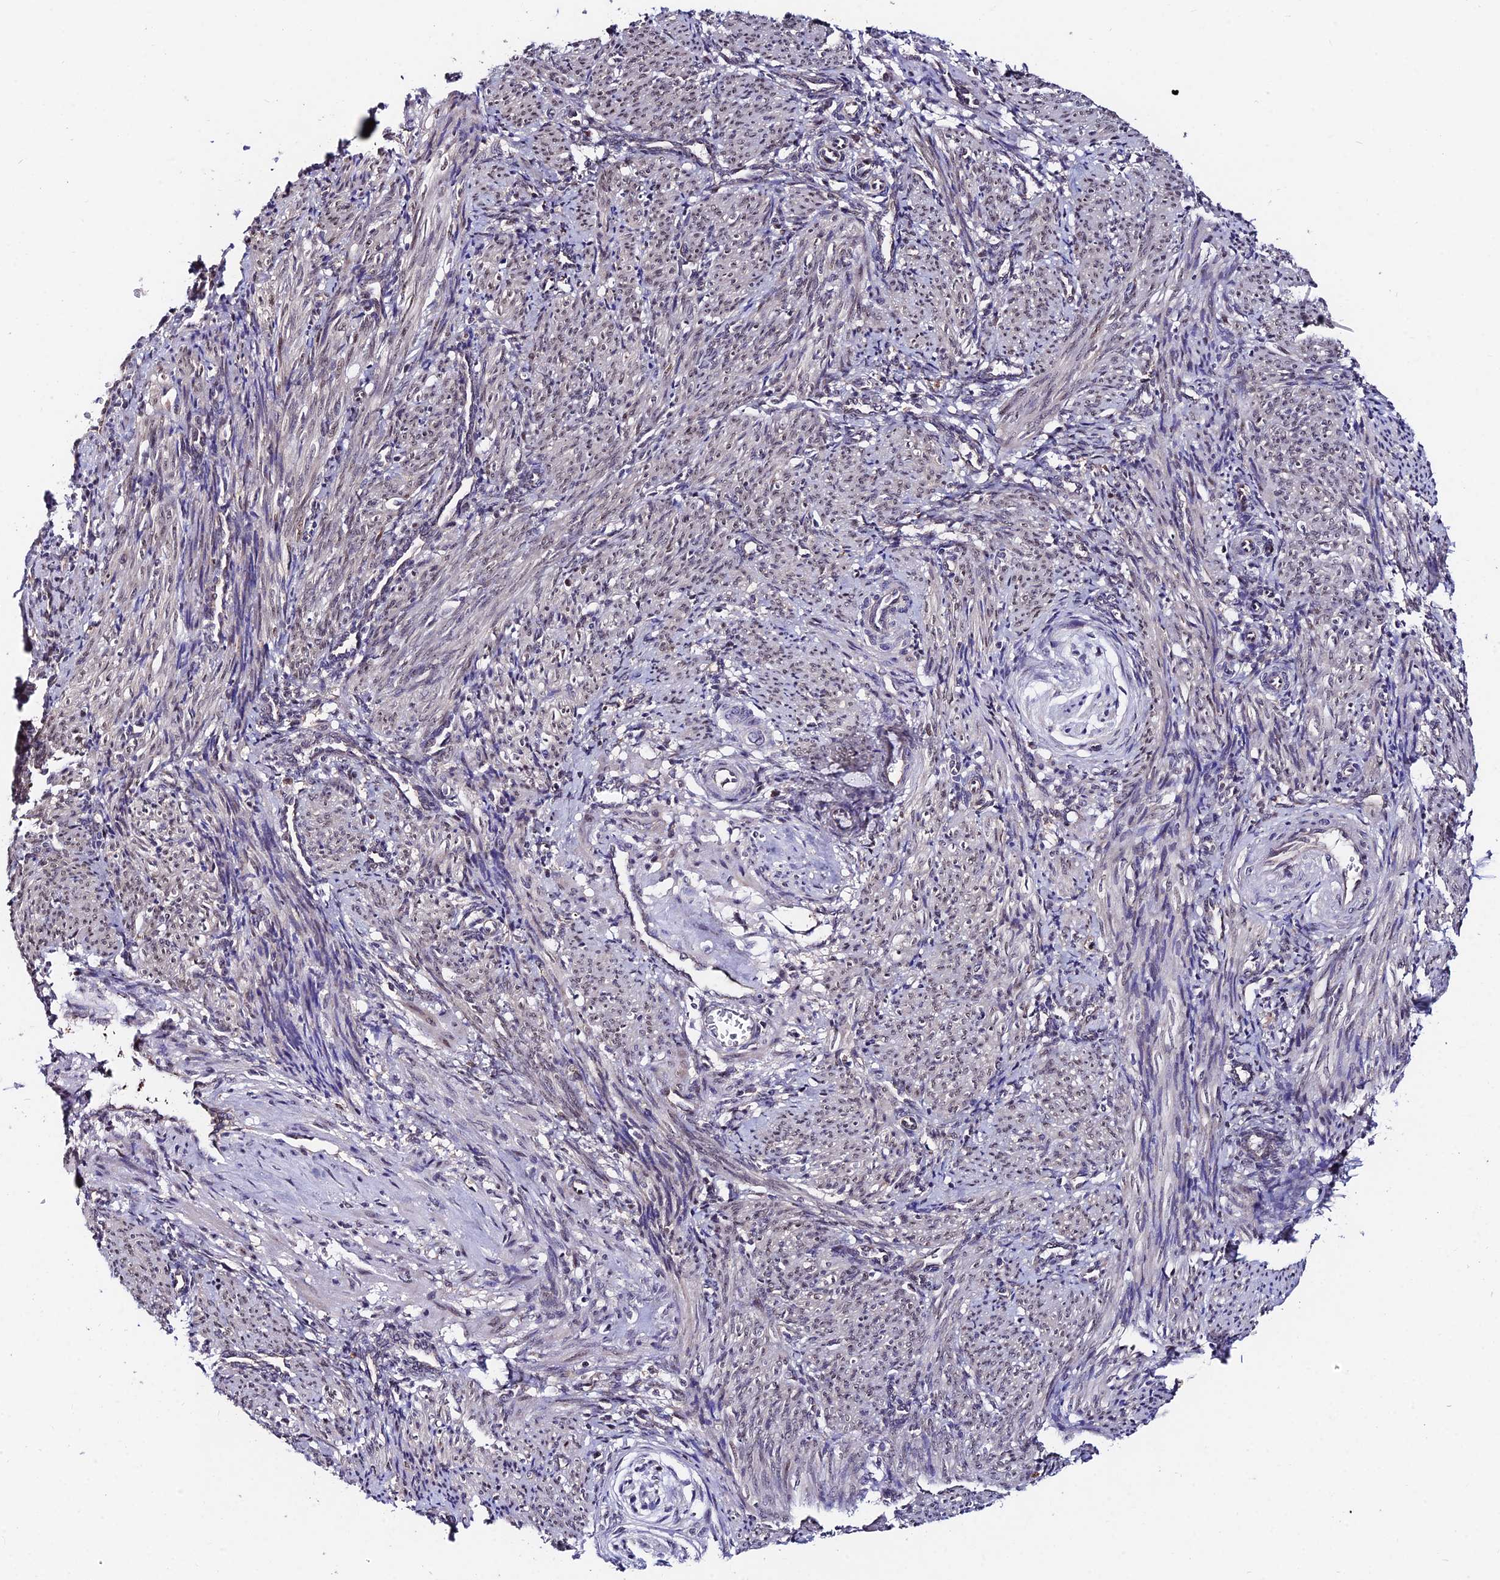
{"staining": {"intensity": "weak", "quantity": "<25%", "location": "cytoplasmic/membranous,nuclear"}, "tissue": "smooth muscle", "cell_type": "Smooth muscle cells", "image_type": "normal", "snomed": [{"axis": "morphology", "description": "Normal tissue, NOS"}, {"axis": "topography", "description": "Endometrium"}], "caption": "Smooth muscle stained for a protein using IHC displays no positivity smooth muscle cells.", "gene": "INPP4A", "patient": {"sex": "female", "age": 33}}